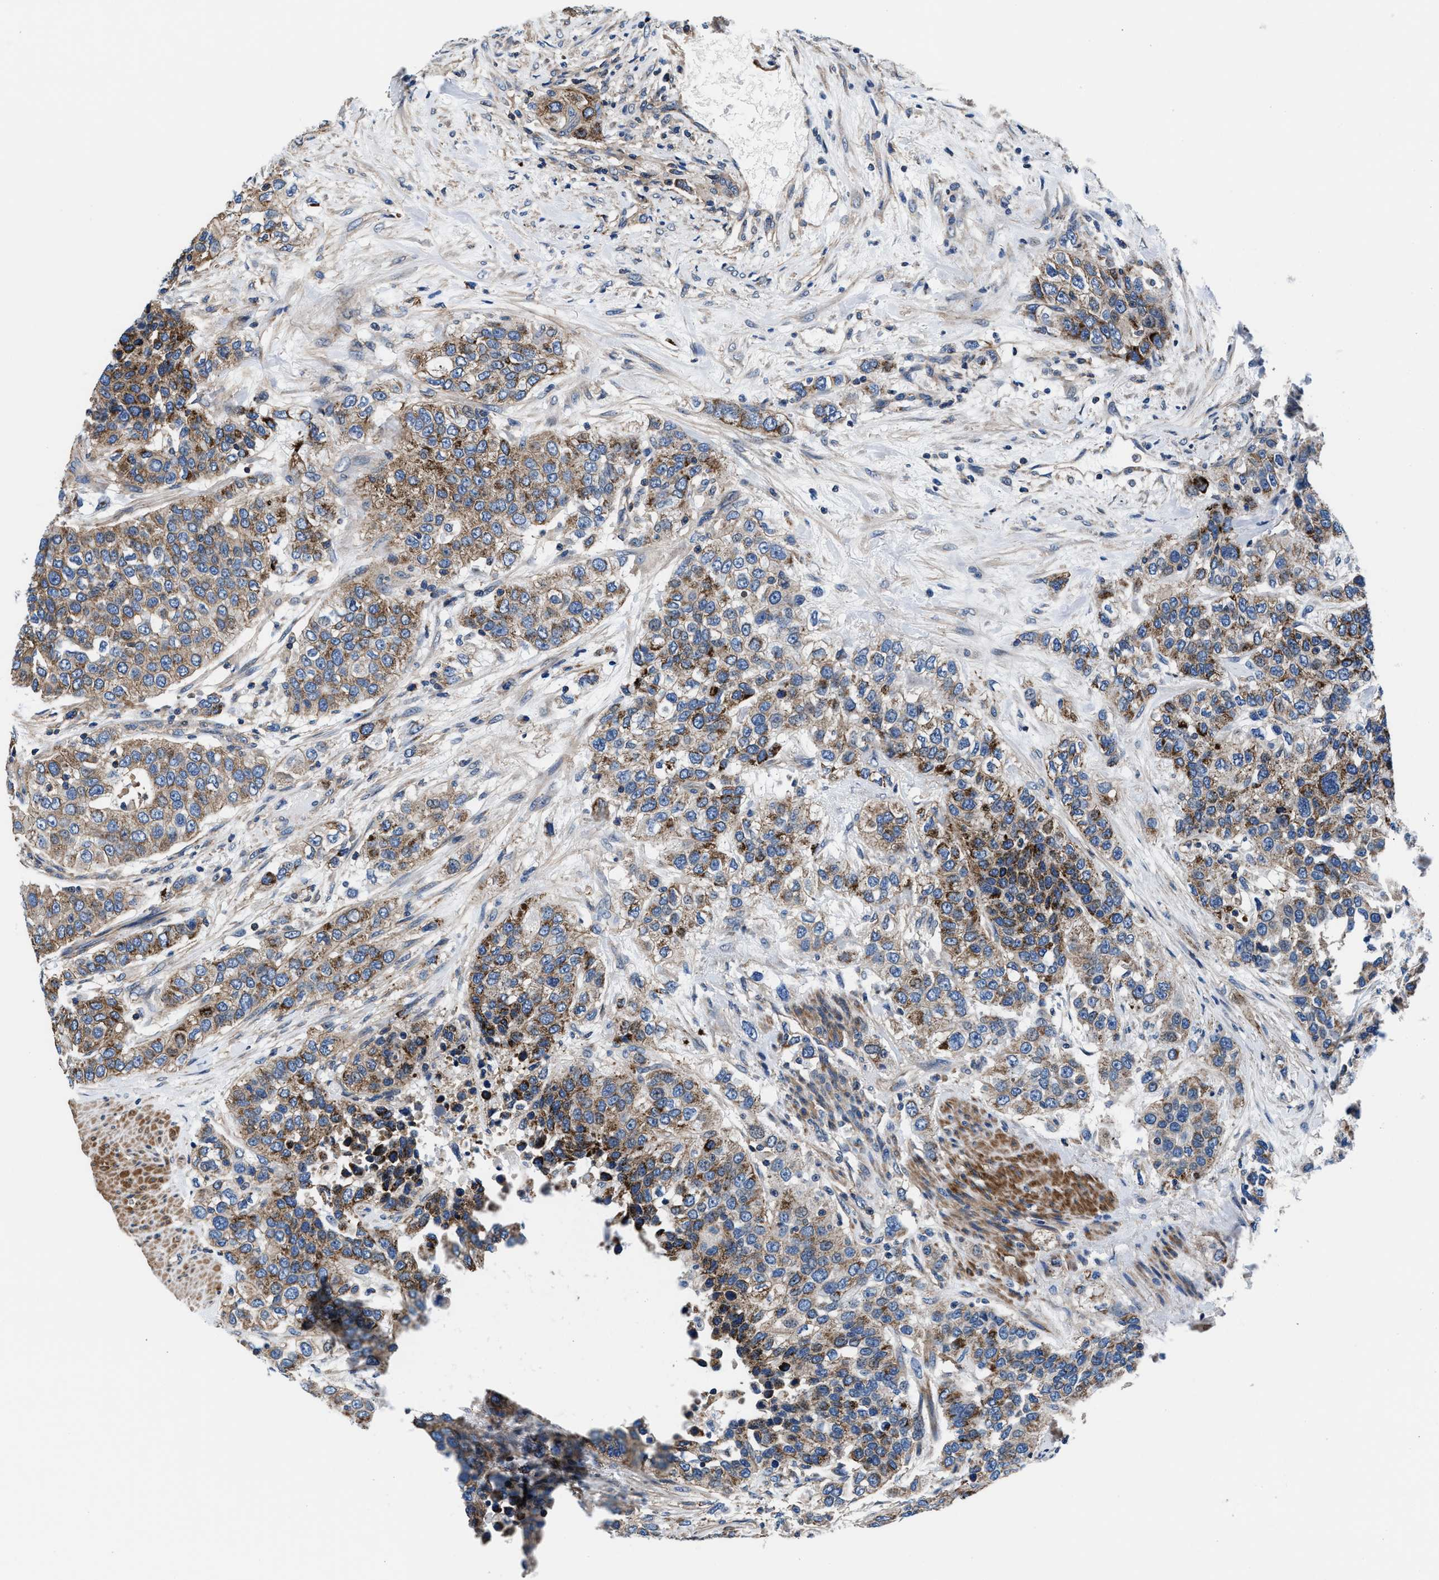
{"staining": {"intensity": "moderate", "quantity": ">75%", "location": "cytoplasmic/membranous"}, "tissue": "urothelial cancer", "cell_type": "Tumor cells", "image_type": "cancer", "snomed": [{"axis": "morphology", "description": "Urothelial carcinoma, High grade"}, {"axis": "topography", "description": "Urinary bladder"}], "caption": "Urothelial cancer stained with immunohistochemistry shows moderate cytoplasmic/membranous positivity in about >75% of tumor cells. (Brightfield microscopy of DAB IHC at high magnification).", "gene": "NKTR", "patient": {"sex": "female", "age": 80}}